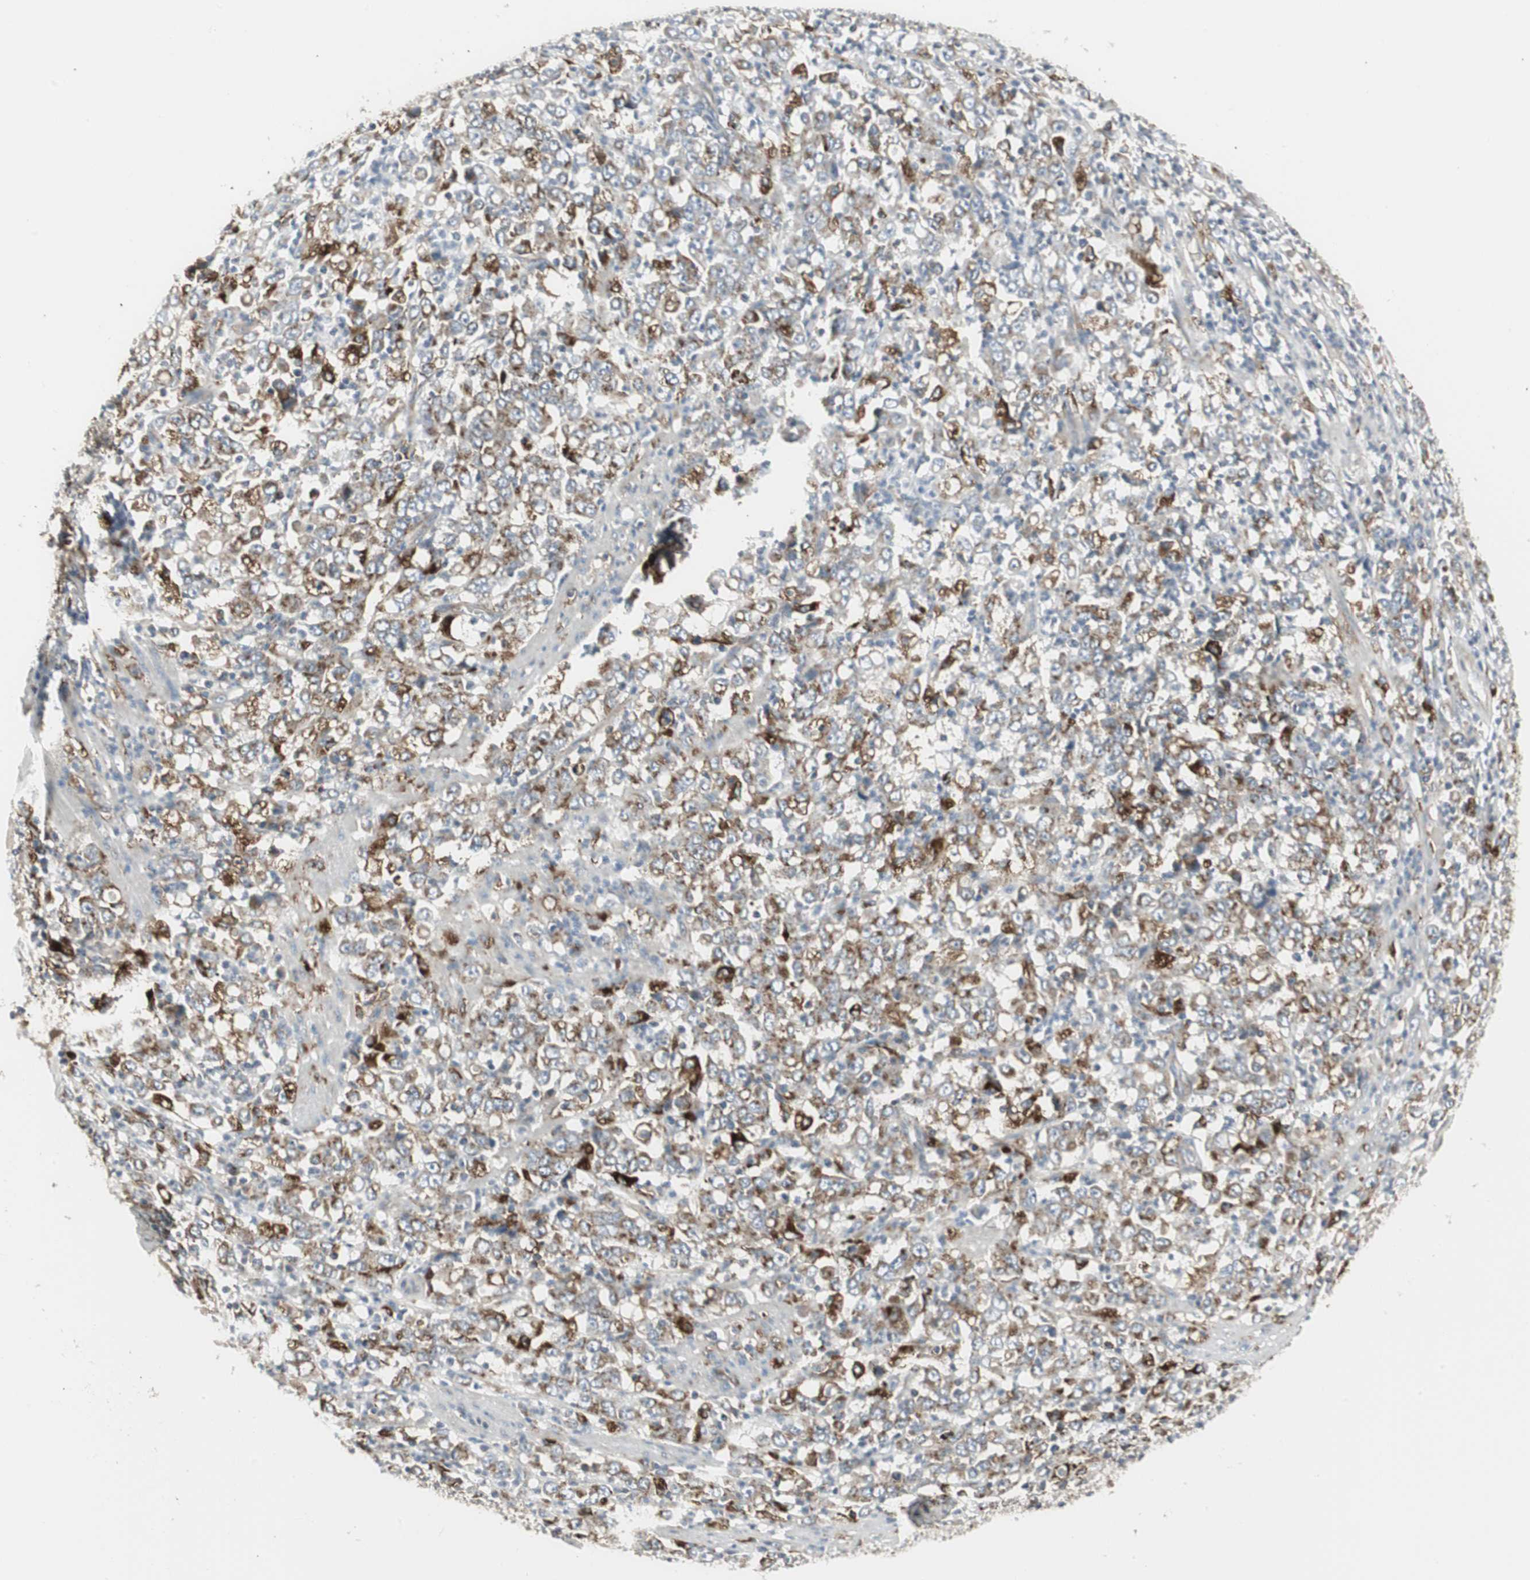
{"staining": {"intensity": "moderate", "quantity": "25%-75%", "location": "cytoplasmic/membranous"}, "tissue": "stomach cancer", "cell_type": "Tumor cells", "image_type": "cancer", "snomed": [{"axis": "morphology", "description": "Adenocarcinoma, NOS"}, {"axis": "topography", "description": "Stomach, lower"}], "caption": "IHC image of neoplastic tissue: stomach adenocarcinoma stained using IHC shows medium levels of moderate protein expression localized specifically in the cytoplasmic/membranous of tumor cells, appearing as a cytoplasmic/membranous brown color.", "gene": "ATP6V1B2", "patient": {"sex": "female", "age": 71}}